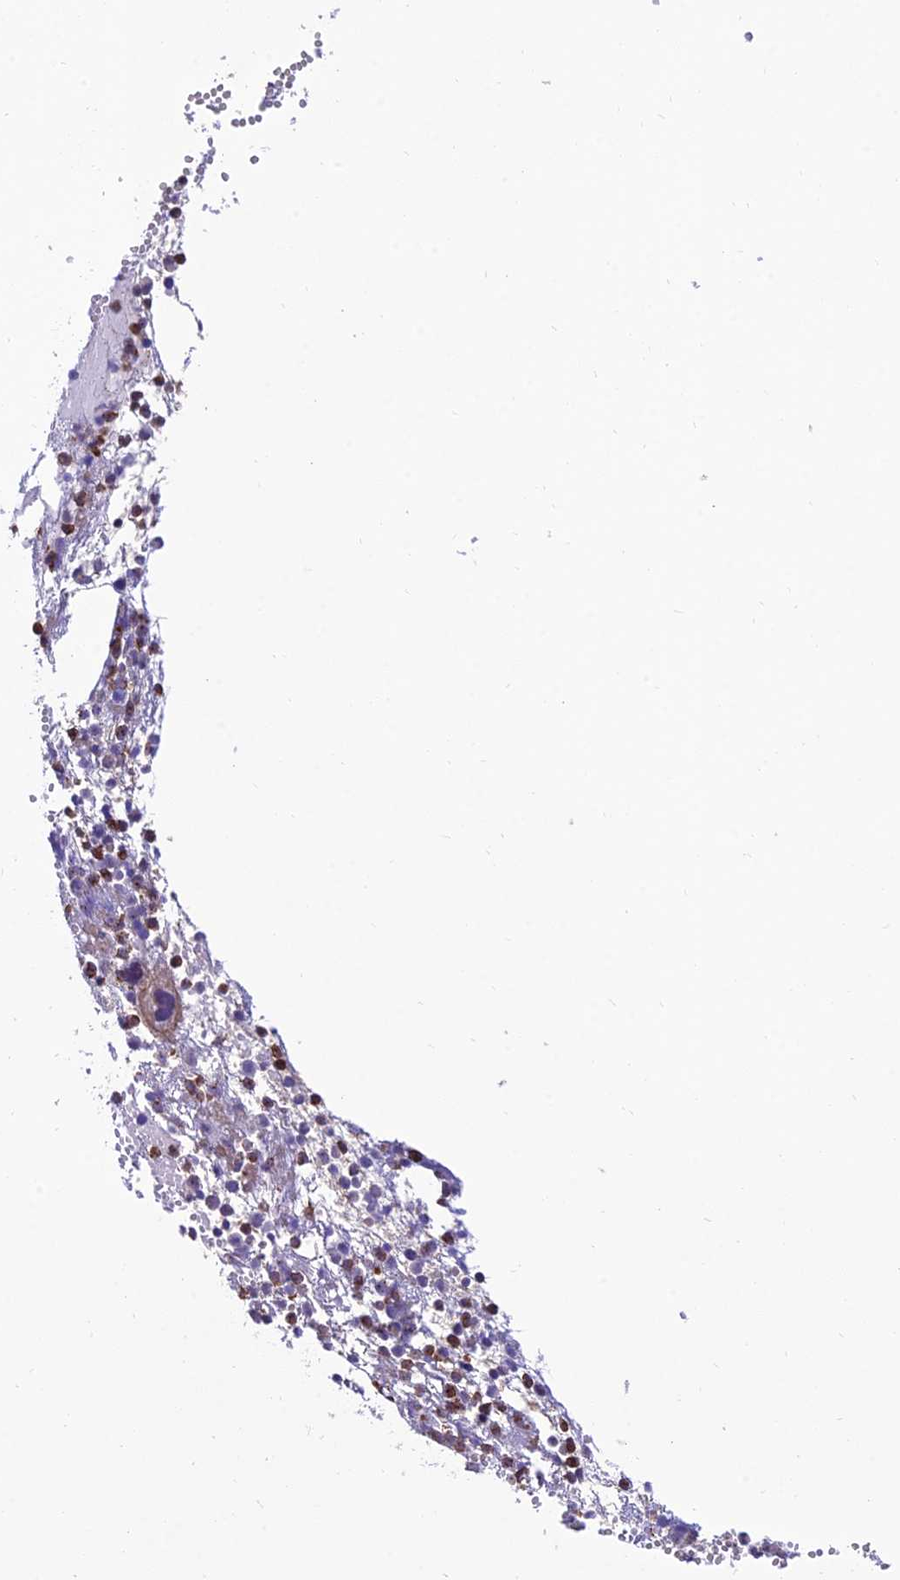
{"staining": {"intensity": "moderate", "quantity": "<25%", "location": "cytoplasmic/membranous"}, "tissue": "bone marrow", "cell_type": "Hematopoietic cells", "image_type": "normal", "snomed": [{"axis": "morphology", "description": "Normal tissue, NOS"}, {"axis": "topography", "description": "Bone marrow"}], "caption": "Human bone marrow stained with a brown dye reveals moderate cytoplasmic/membranous positive positivity in about <25% of hematopoietic cells.", "gene": "KBTBD7", "patient": {"sex": "female", "age": 77}}